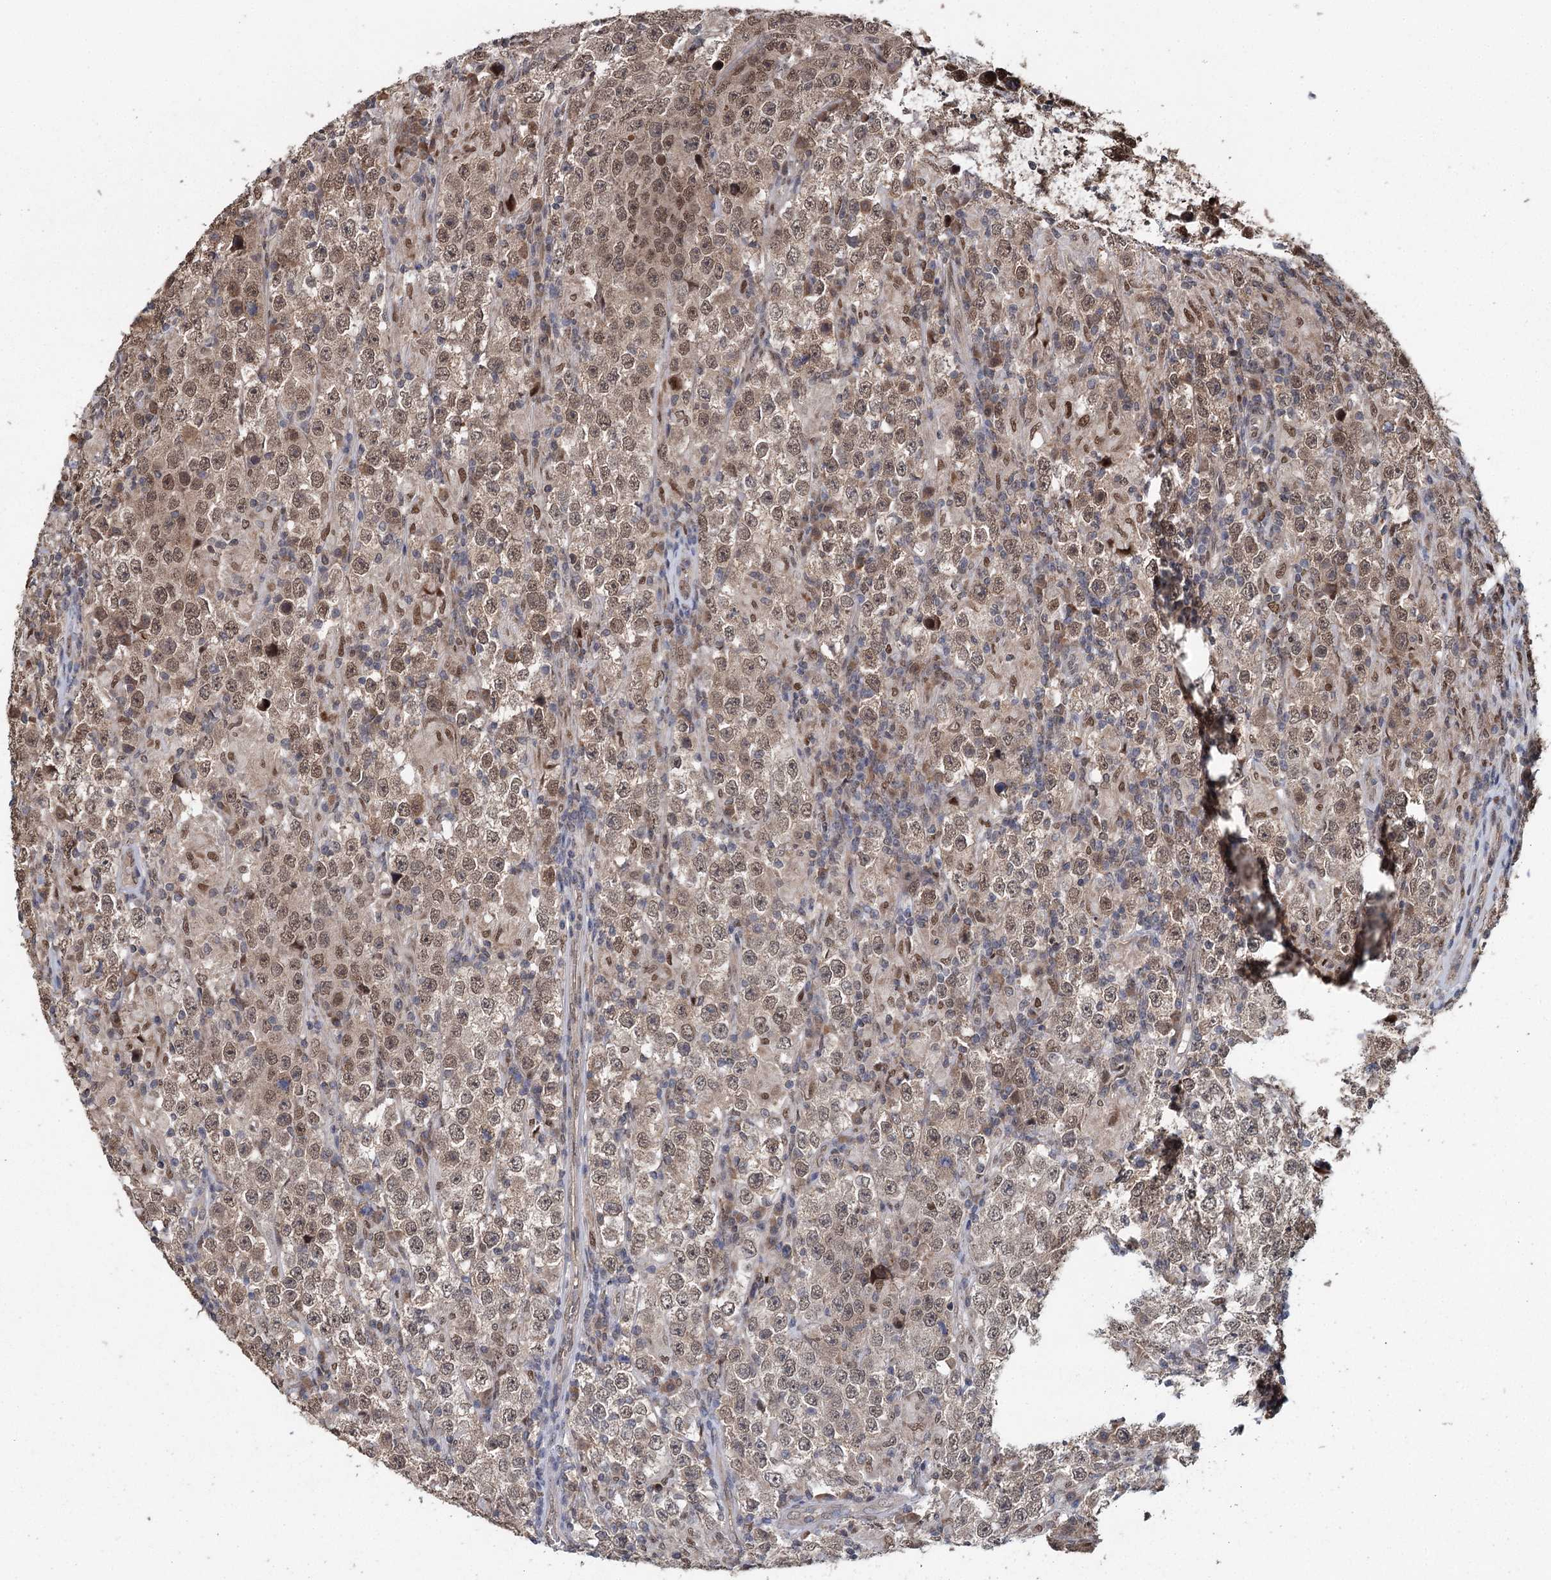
{"staining": {"intensity": "moderate", "quantity": ">75%", "location": "nuclear"}, "tissue": "testis cancer", "cell_type": "Tumor cells", "image_type": "cancer", "snomed": [{"axis": "morphology", "description": "Normal tissue, NOS"}, {"axis": "morphology", "description": "Urothelial carcinoma, High grade"}, {"axis": "morphology", "description": "Seminoma, NOS"}, {"axis": "morphology", "description": "Carcinoma, Embryonal, NOS"}, {"axis": "topography", "description": "Urinary bladder"}, {"axis": "topography", "description": "Testis"}], "caption": "The immunohistochemical stain shows moderate nuclear positivity in tumor cells of testis cancer (seminoma) tissue.", "gene": "MYG1", "patient": {"sex": "male", "age": 41}}